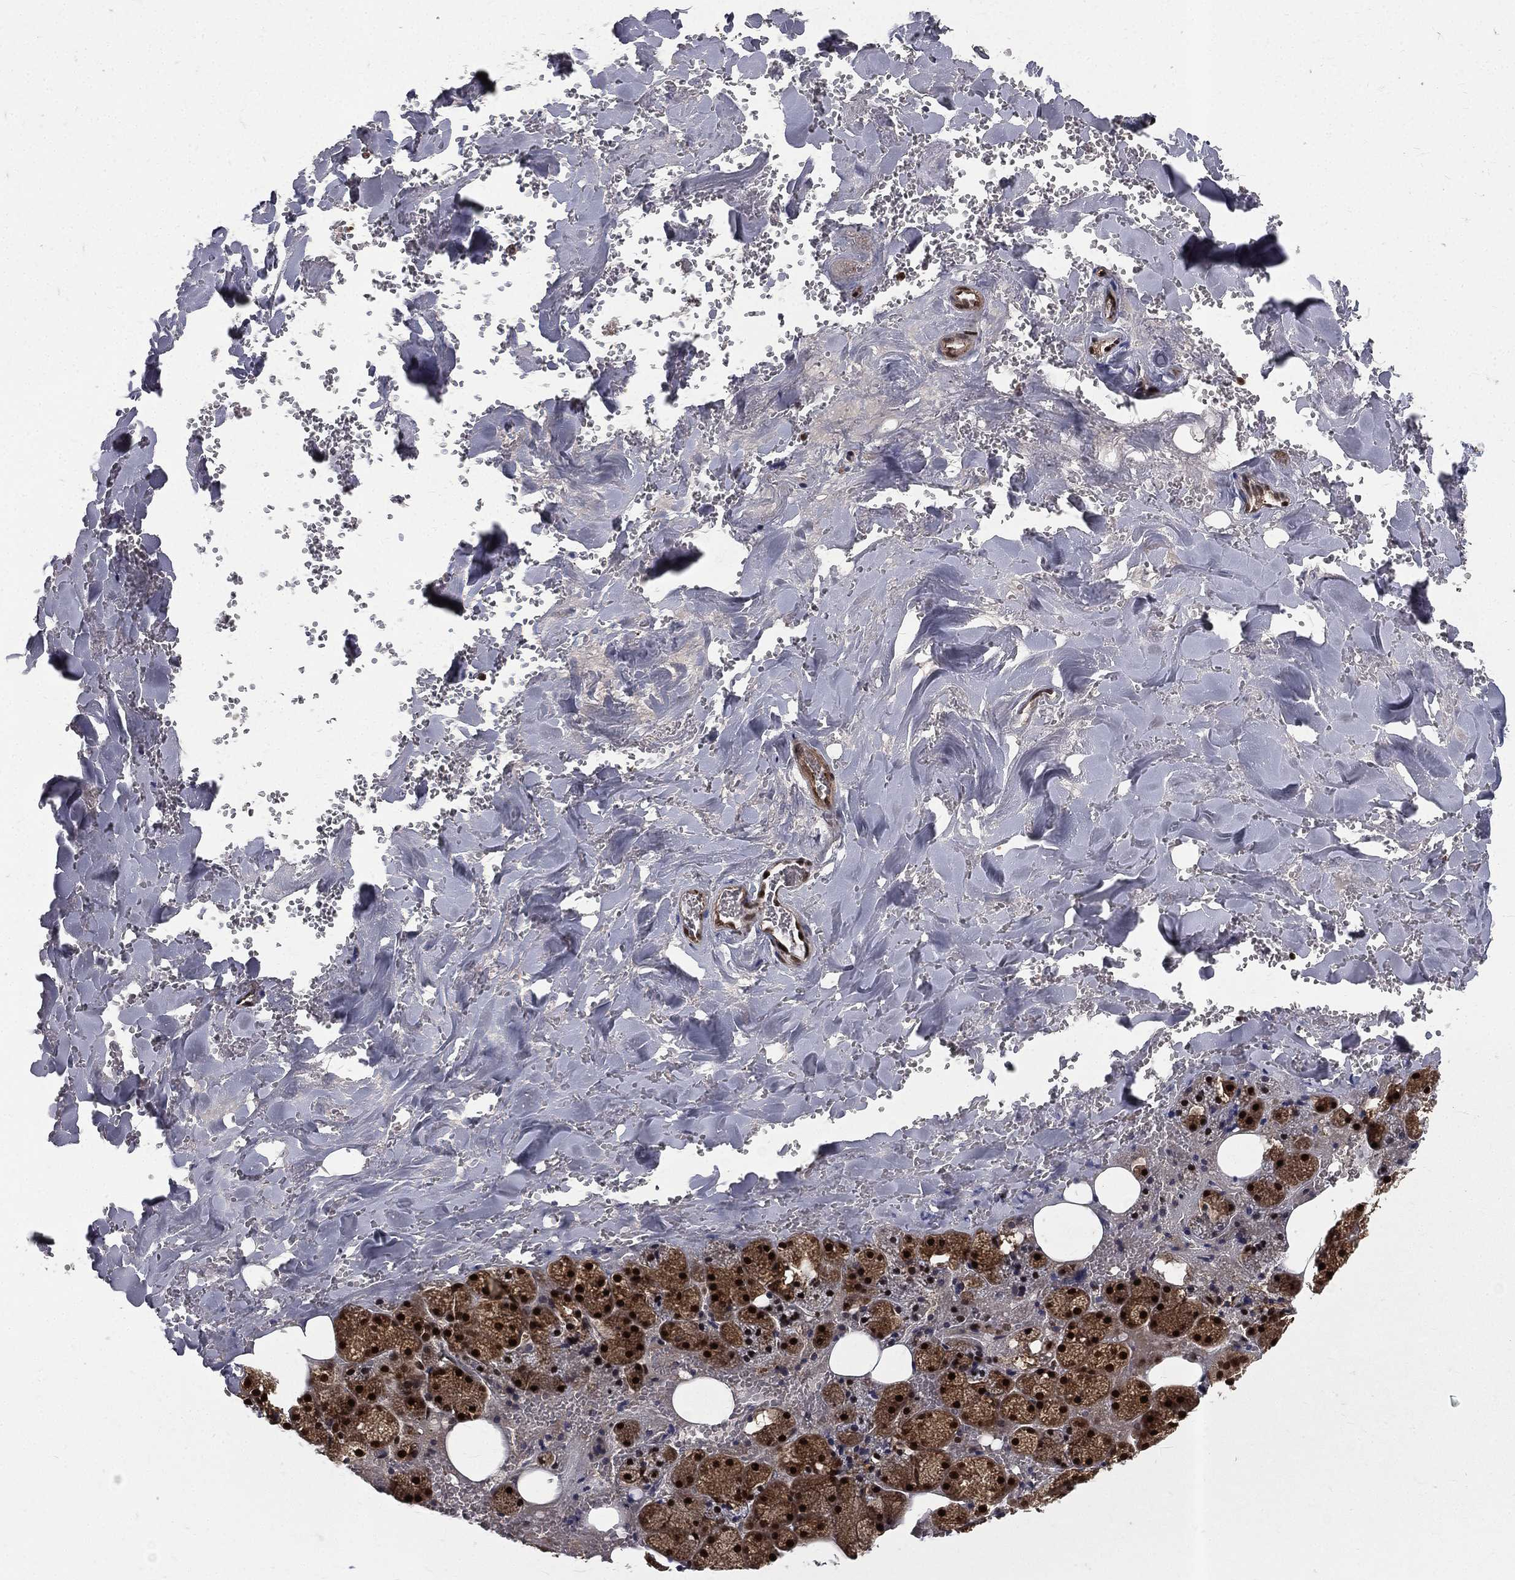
{"staining": {"intensity": "strong", "quantity": ">75%", "location": "cytoplasmic/membranous,nuclear"}, "tissue": "salivary gland", "cell_type": "Glandular cells", "image_type": "normal", "snomed": [{"axis": "morphology", "description": "Normal tissue, NOS"}, {"axis": "topography", "description": "Salivary gland"}], "caption": "IHC staining of benign salivary gland, which exhibits high levels of strong cytoplasmic/membranous,nuclear positivity in about >75% of glandular cells indicating strong cytoplasmic/membranous,nuclear protein expression. The staining was performed using DAB (3,3'-diaminobenzidine) (brown) for protein detection and nuclei were counterstained in hematoxylin (blue).", "gene": "COPS4", "patient": {"sex": "male", "age": 38}}